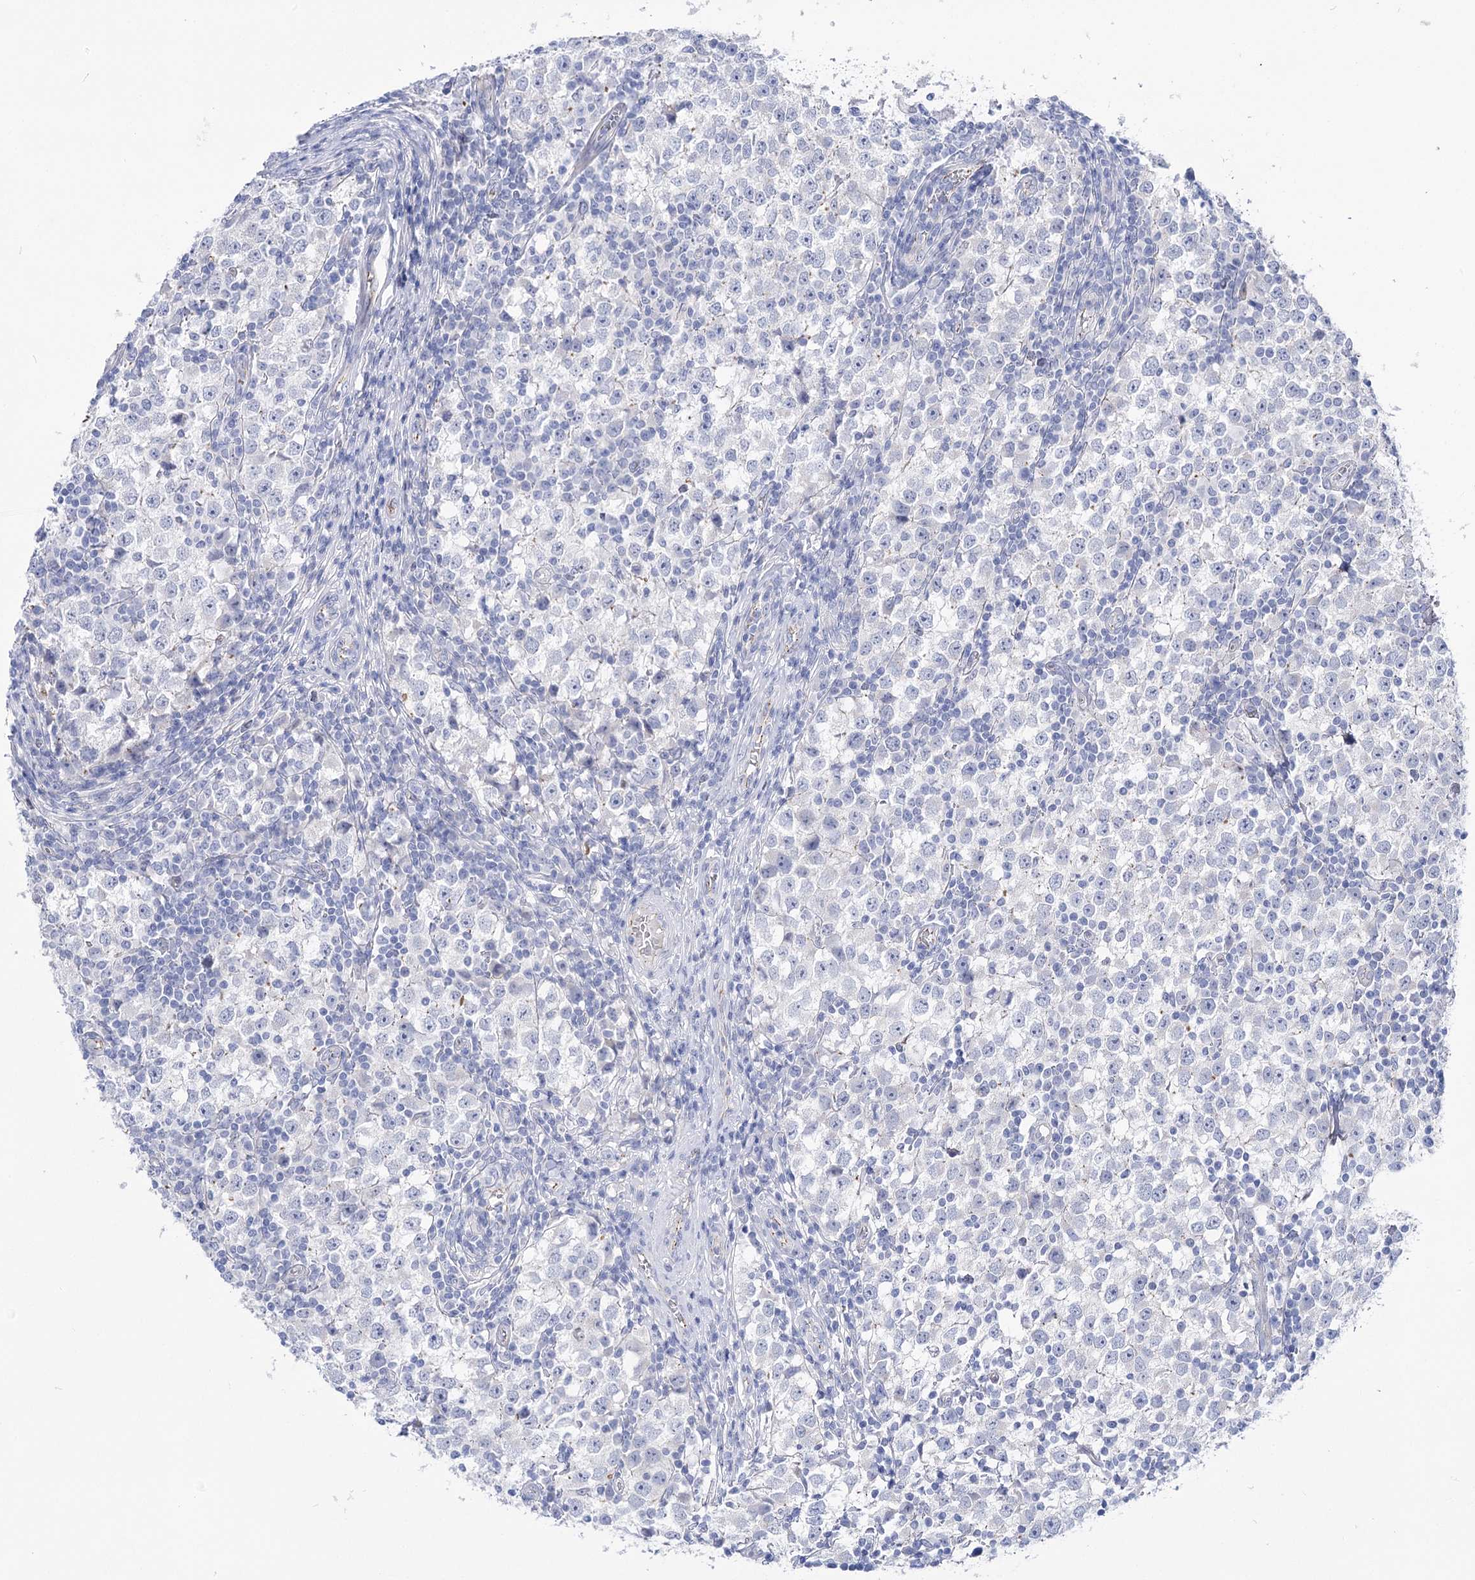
{"staining": {"intensity": "negative", "quantity": "none", "location": "none"}, "tissue": "testis cancer", "cell_type": "Tumor cells", "image_type": "cancer", "snomed": [{"axis": "morphology", "description": "Seminoma, NOS"}, {"axis": "topography", "description": "Testis"}], "caption": "The histopathology image demonstrates no significant expression in tumor cells of testis cancer (seminoma).", "gene": "NRAP", "patient": {"sex": "male", "age": 65}}